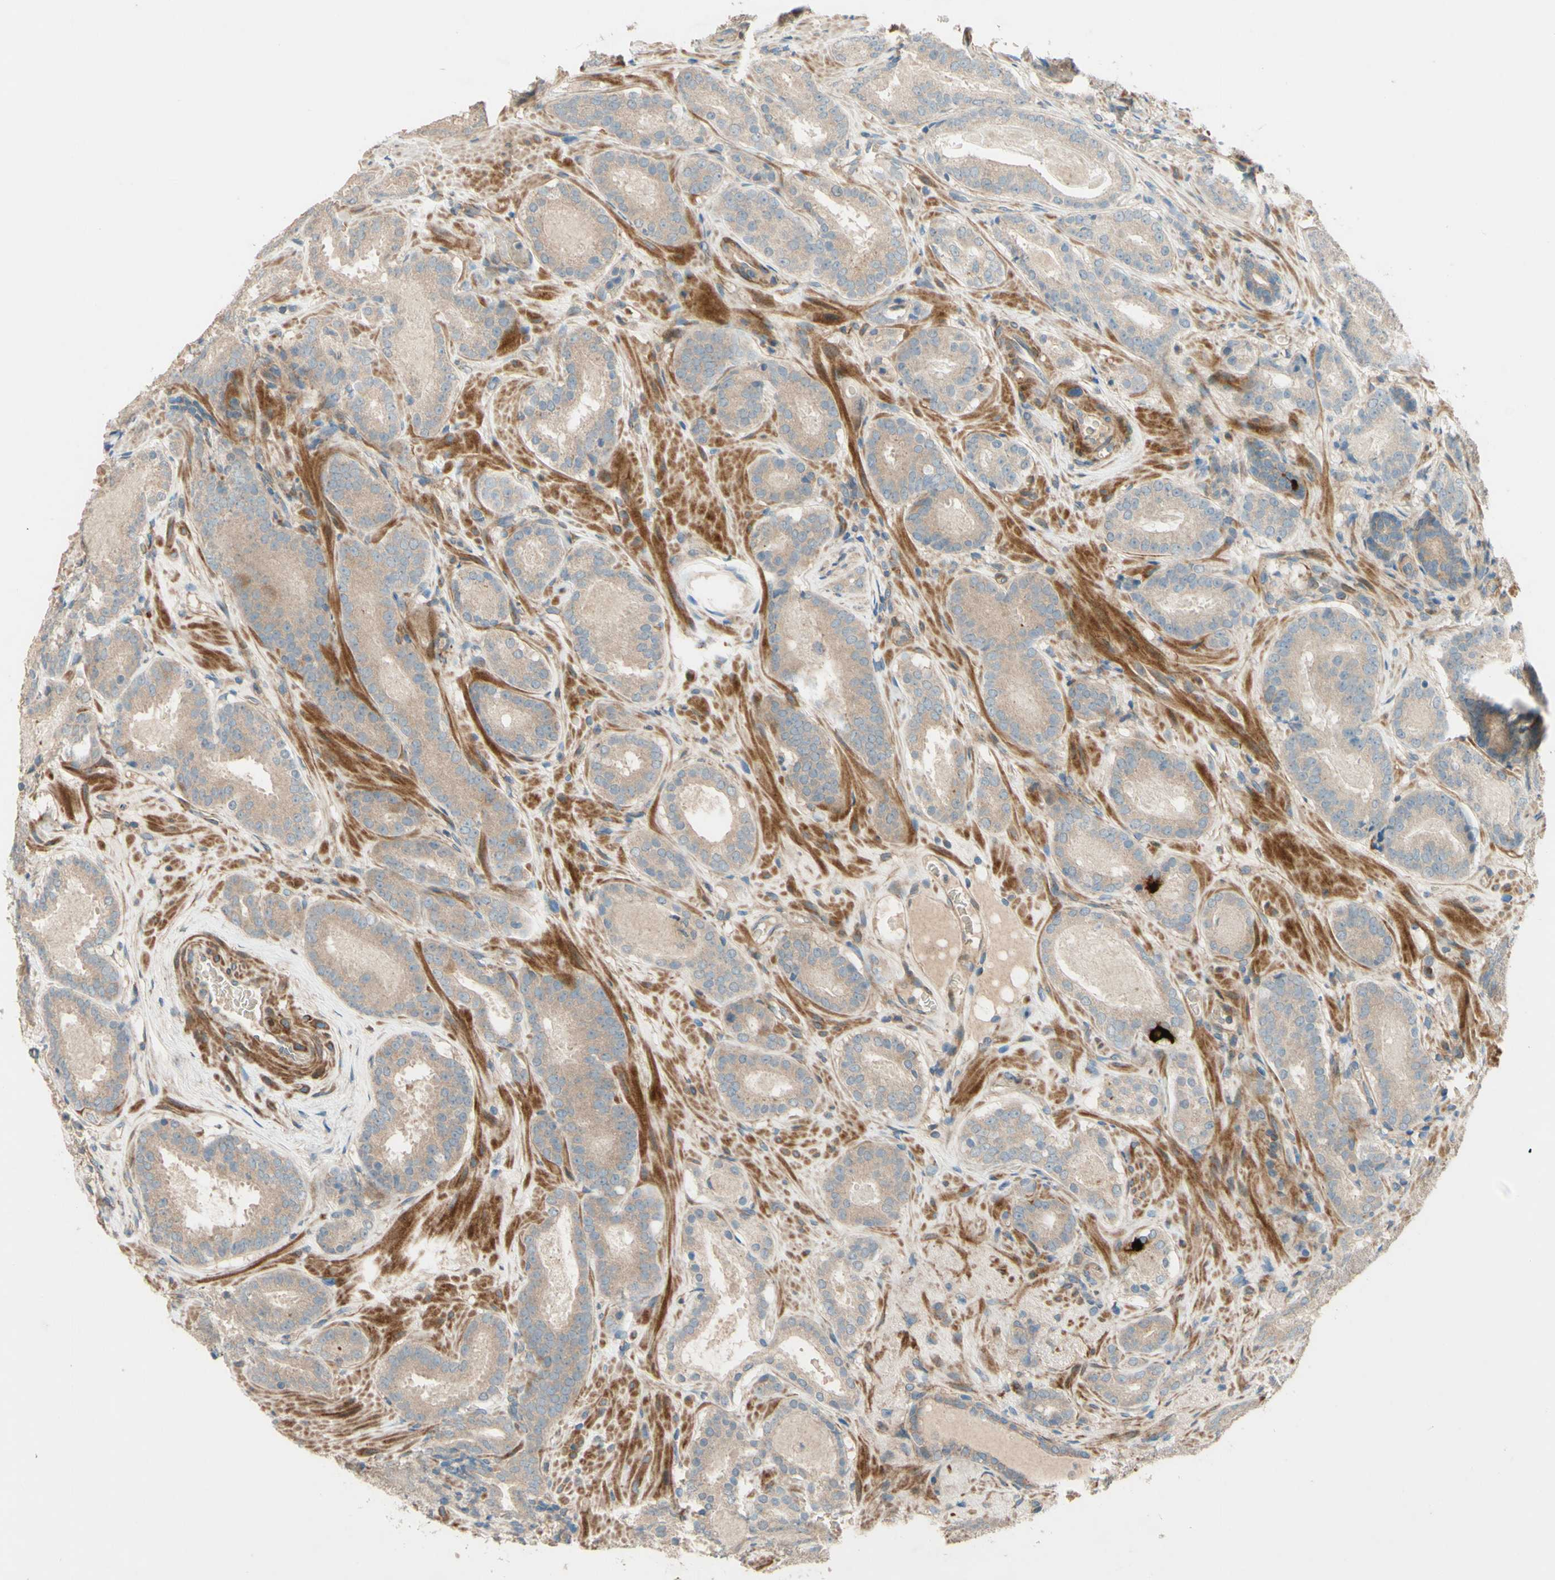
{"staining": {"intensity": "weak", "quantity": ">75%", "location": "cytoplasmic/membranous"}, "tissue": "prostate cancer", "cell_type": "Tumor cells", "image_type": "cancer", "snomed": [{"axis": "morphology", "description": "Adenocarcinoma, Low grade"}, {"axis": "topography", "description": "Prostate"}], "caption": "Prostate cancer stained with a protein marker shows weak staining in tumor cells.", "gene": "ADAM17", "patient": {"sex": "male", "age": 69}}